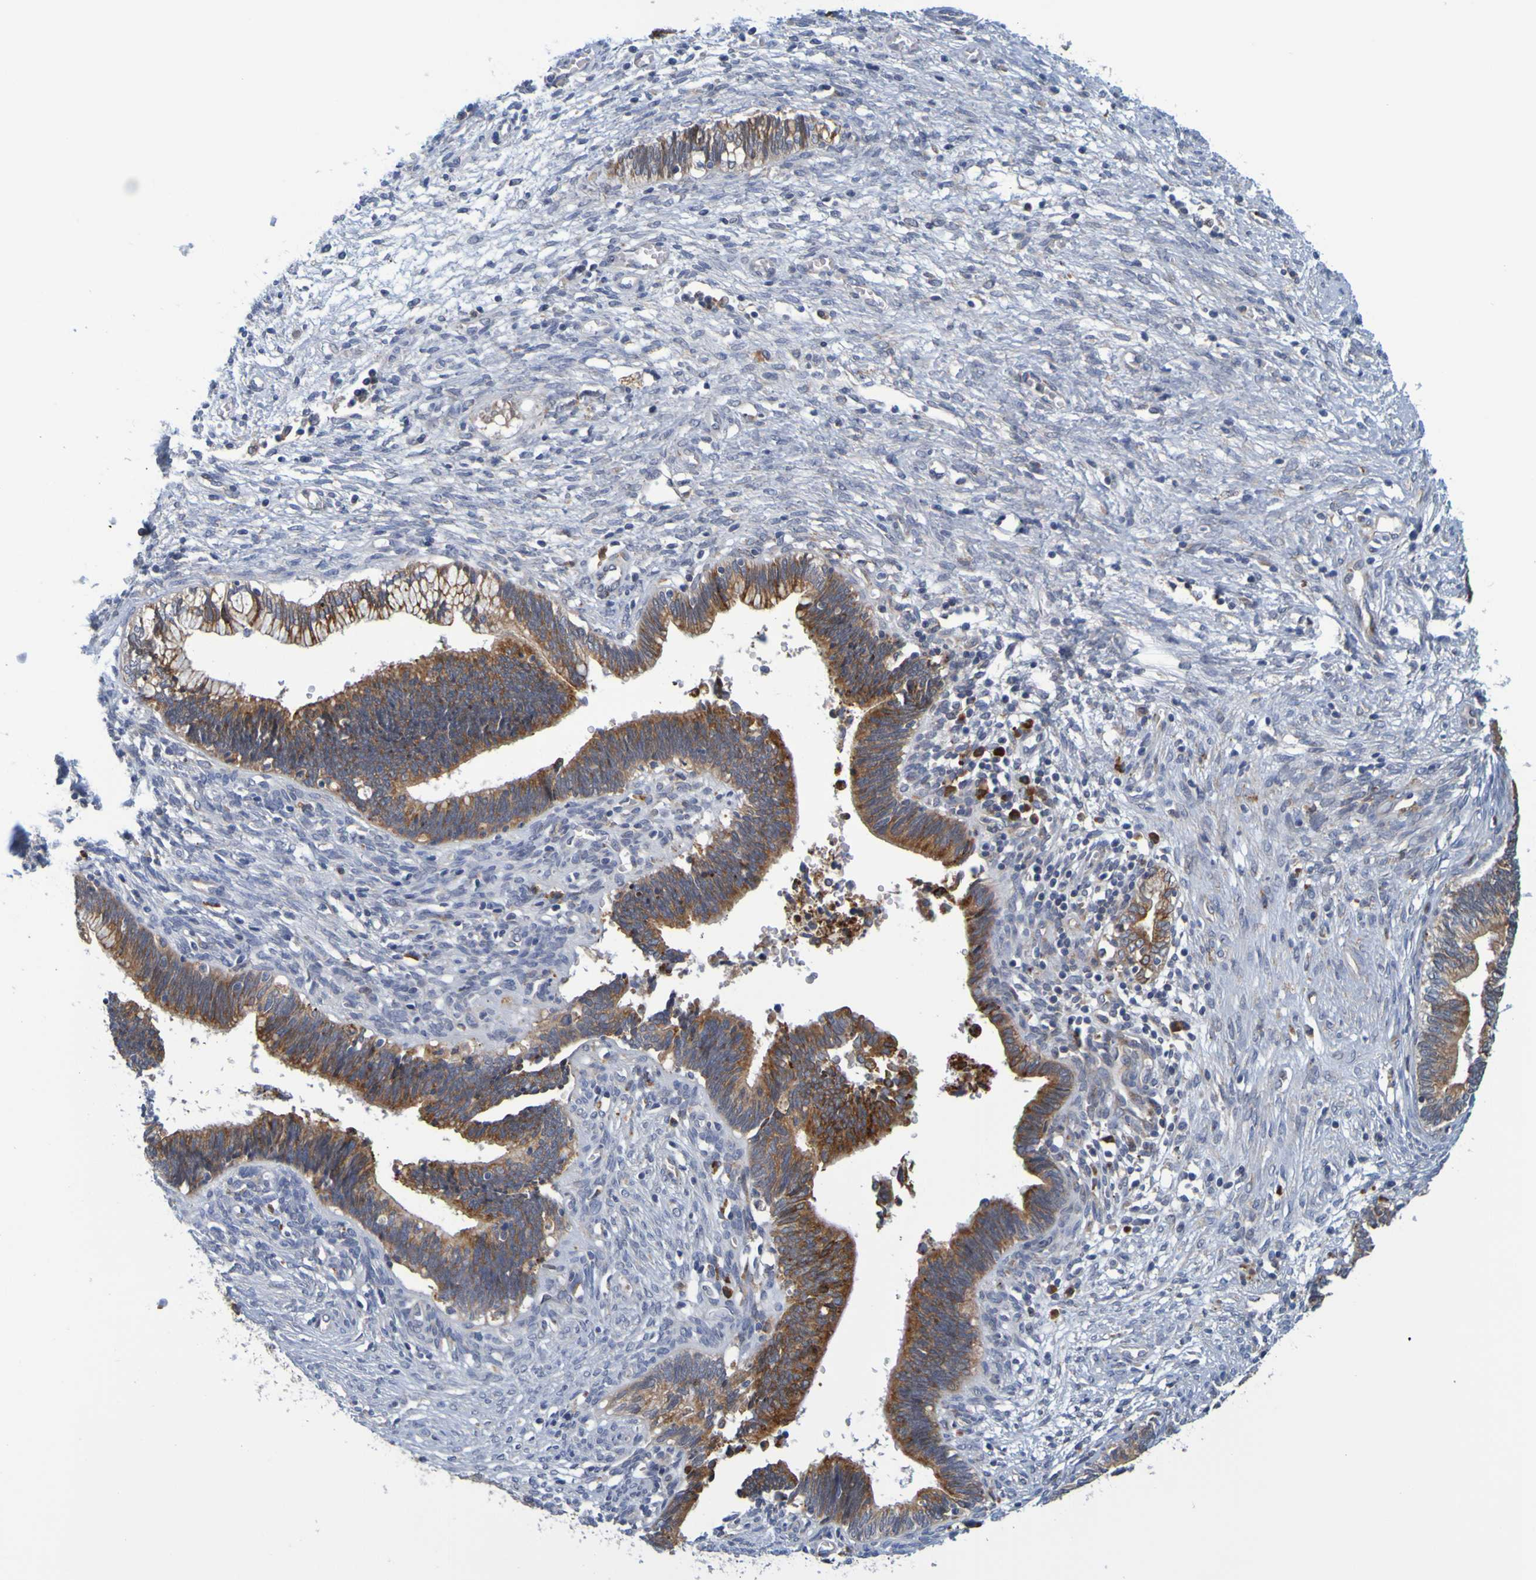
{"staining": {"intensity": "strong", "quantity": "25%-75%", "location": "cytoplasmic/membranous"}, "tissue": "cervical cancer", "cell_type": "Tumor cells", "image_type": "cancer", "snomed": [{"axis": "morphology", "description": "Adenocarcinoma, NOS"}, {"axis": "topography", "description": "Cervix"}], "caption": "IHC photomicrograph of cervical cancer (adenocarcinoma) stained for a protein (brown), which exhibits high levels of strong cytoplasmic/membranous staining in approximately 25%-75% of tumor cells.", "gene": "SIL1", "patient": {"sex": "female", "age": 44}}